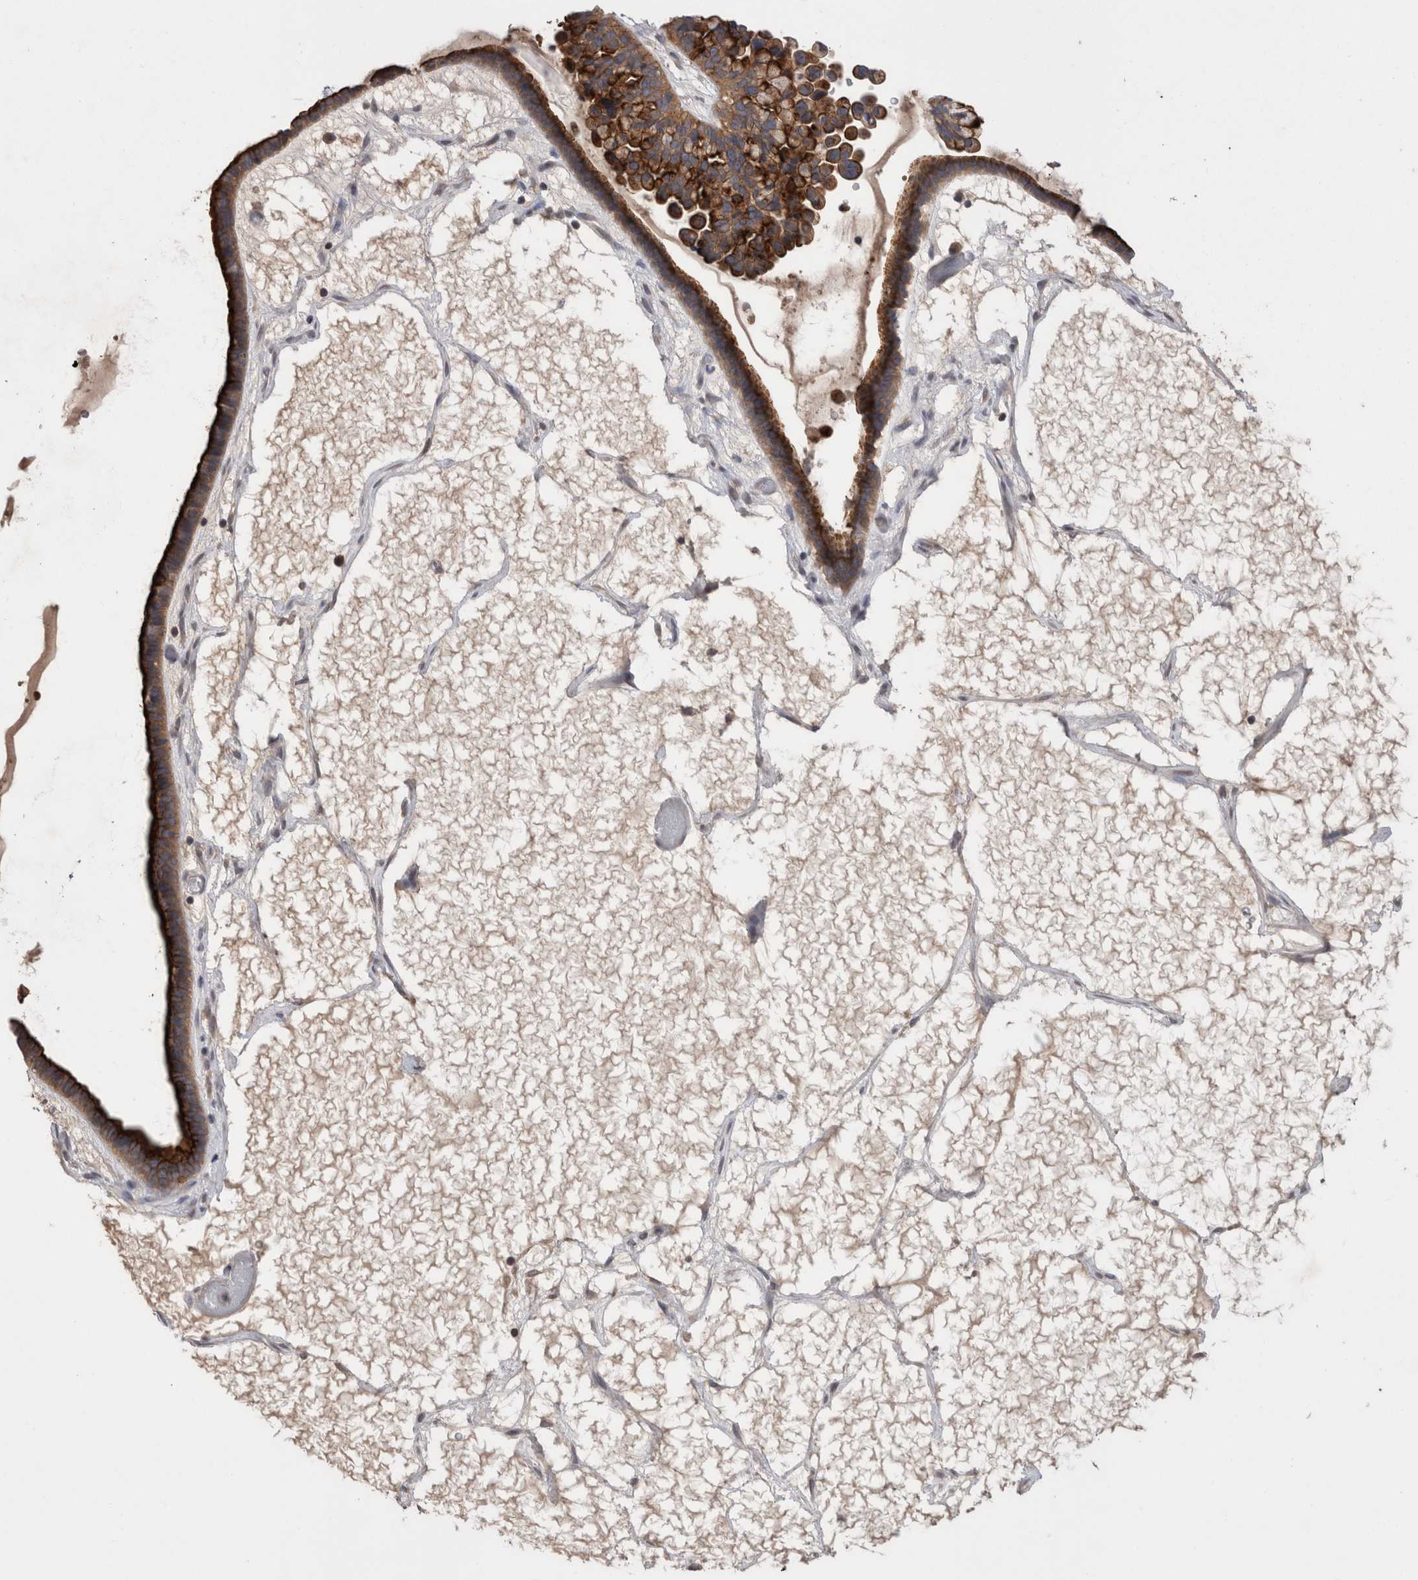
{"staining": {"intensity": "strong", "quantity": ">75%", "location": "cytoplasmic/membranous"}, "tissue": "ovarian cancer", "cell_type": "Tumor cells", "image_type": "cancer", "snomed": [{"axis": "morphology", "description": "Cystadenocarcinoma, serous, NOS"}, {"axis": "topography", "description": "Ovary"}], "caption": "A high-resolution histopathology image shows immunohistochemistry (IHC) staining of ovarian serous cystadenocarcinoma, which reveals strong cytoplasmic/membranous staining in about >75% of tumor cells.", "gene": "OTOR", "patient": {"sex": "female", "age": 56}}